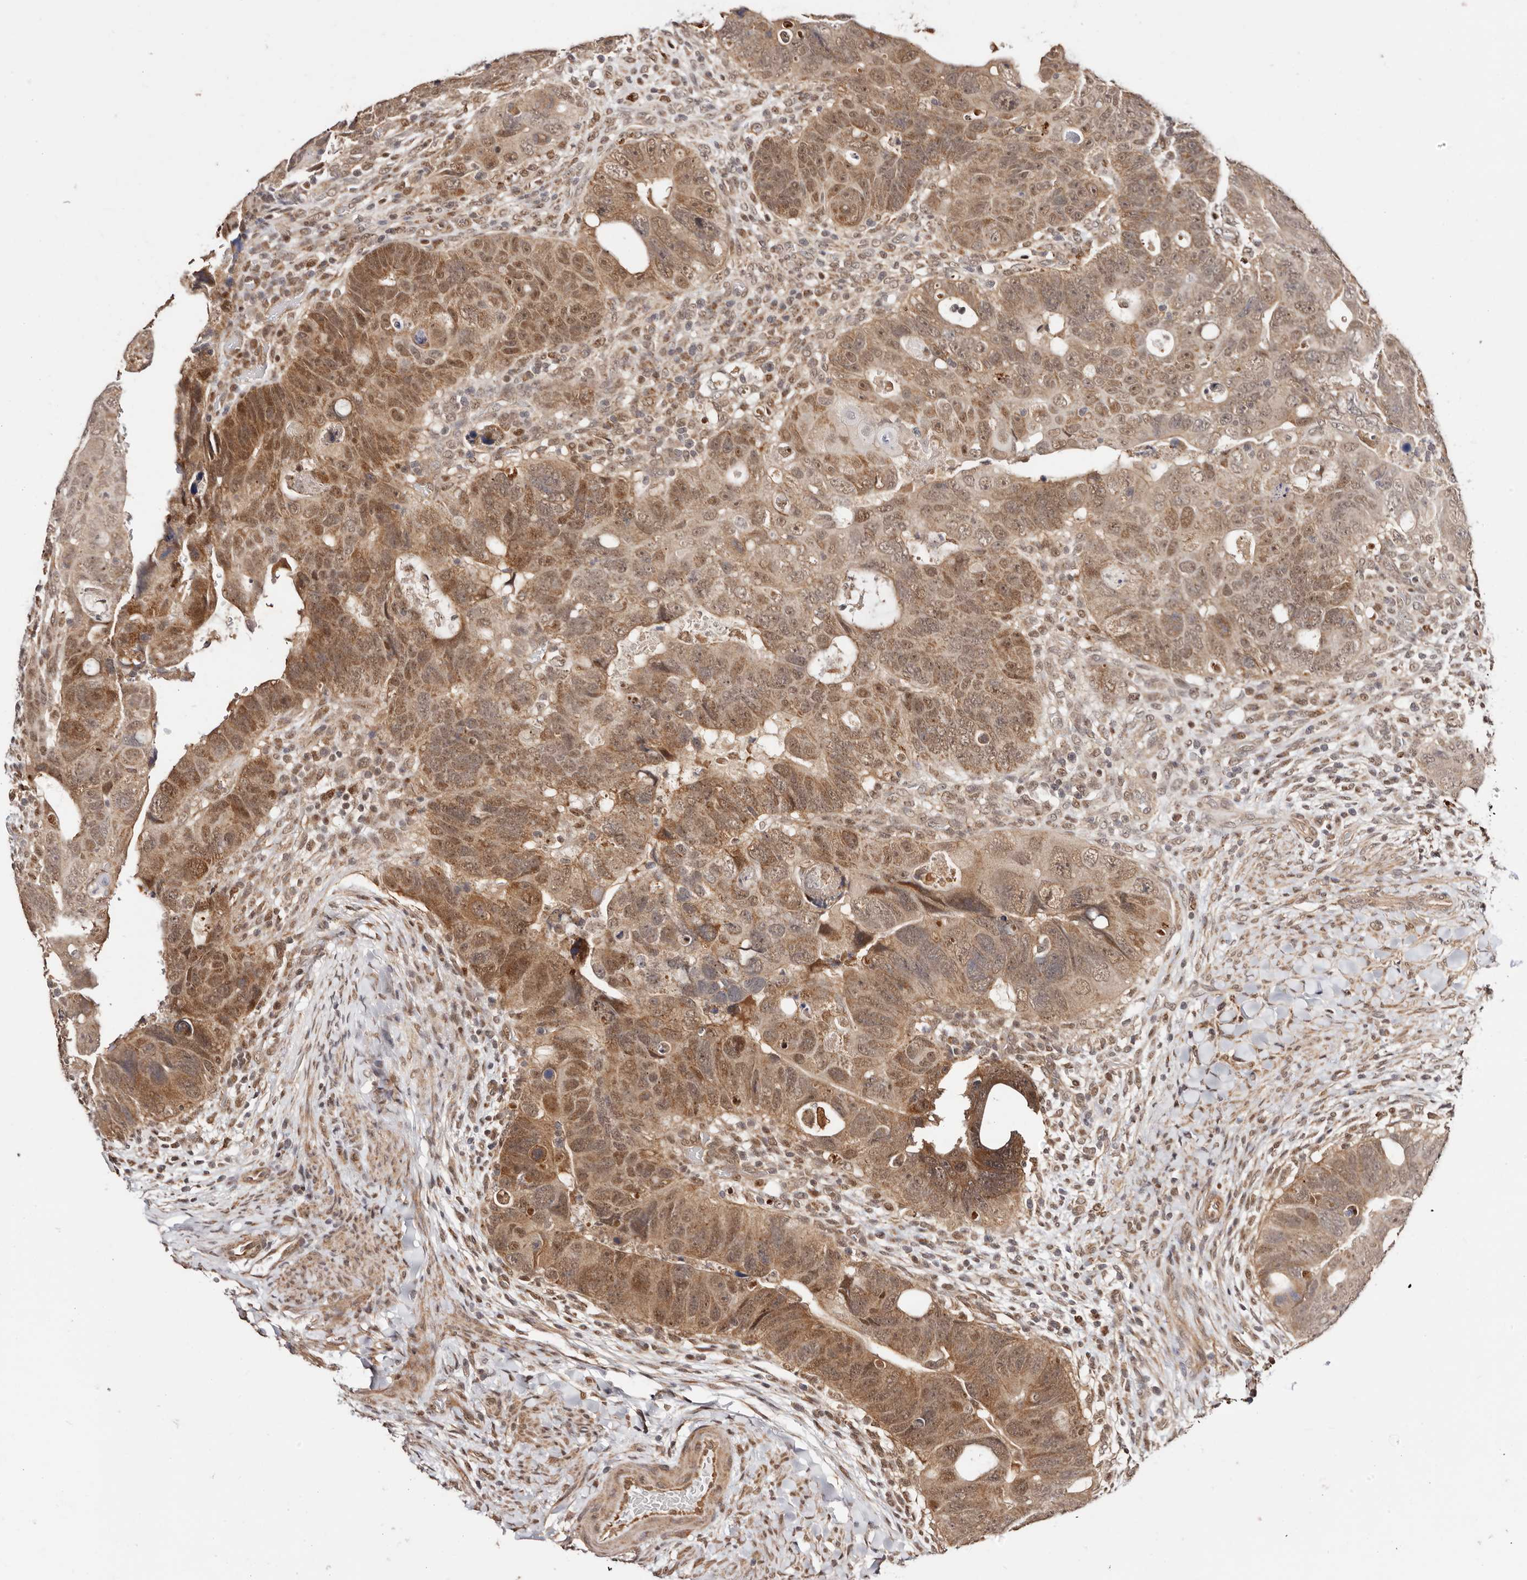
{"staining": {"intensity": "moderate", "quantity": ">75%", "location": "cytoplasmic/membranous,nuclear"}, "tissue": "colorectal cancer", "cell_type": "Tumor cells", "image_type": "cancer", "snomed": [{"axis": "morphology", "description": "Adenocarcinoma, NOS"}, {"axis": "topography", "description": "Rectum"}], "caption": "Immunohistochemistry (IHC) (DAB) staining of human colorectal cancer reveals moderate cytoplasmic/membranous and nuclear protein expression in approximately >75% of tumor cells.", "gene": "CTNNBL1", "patient": {"sex": "male", "age": 59}}